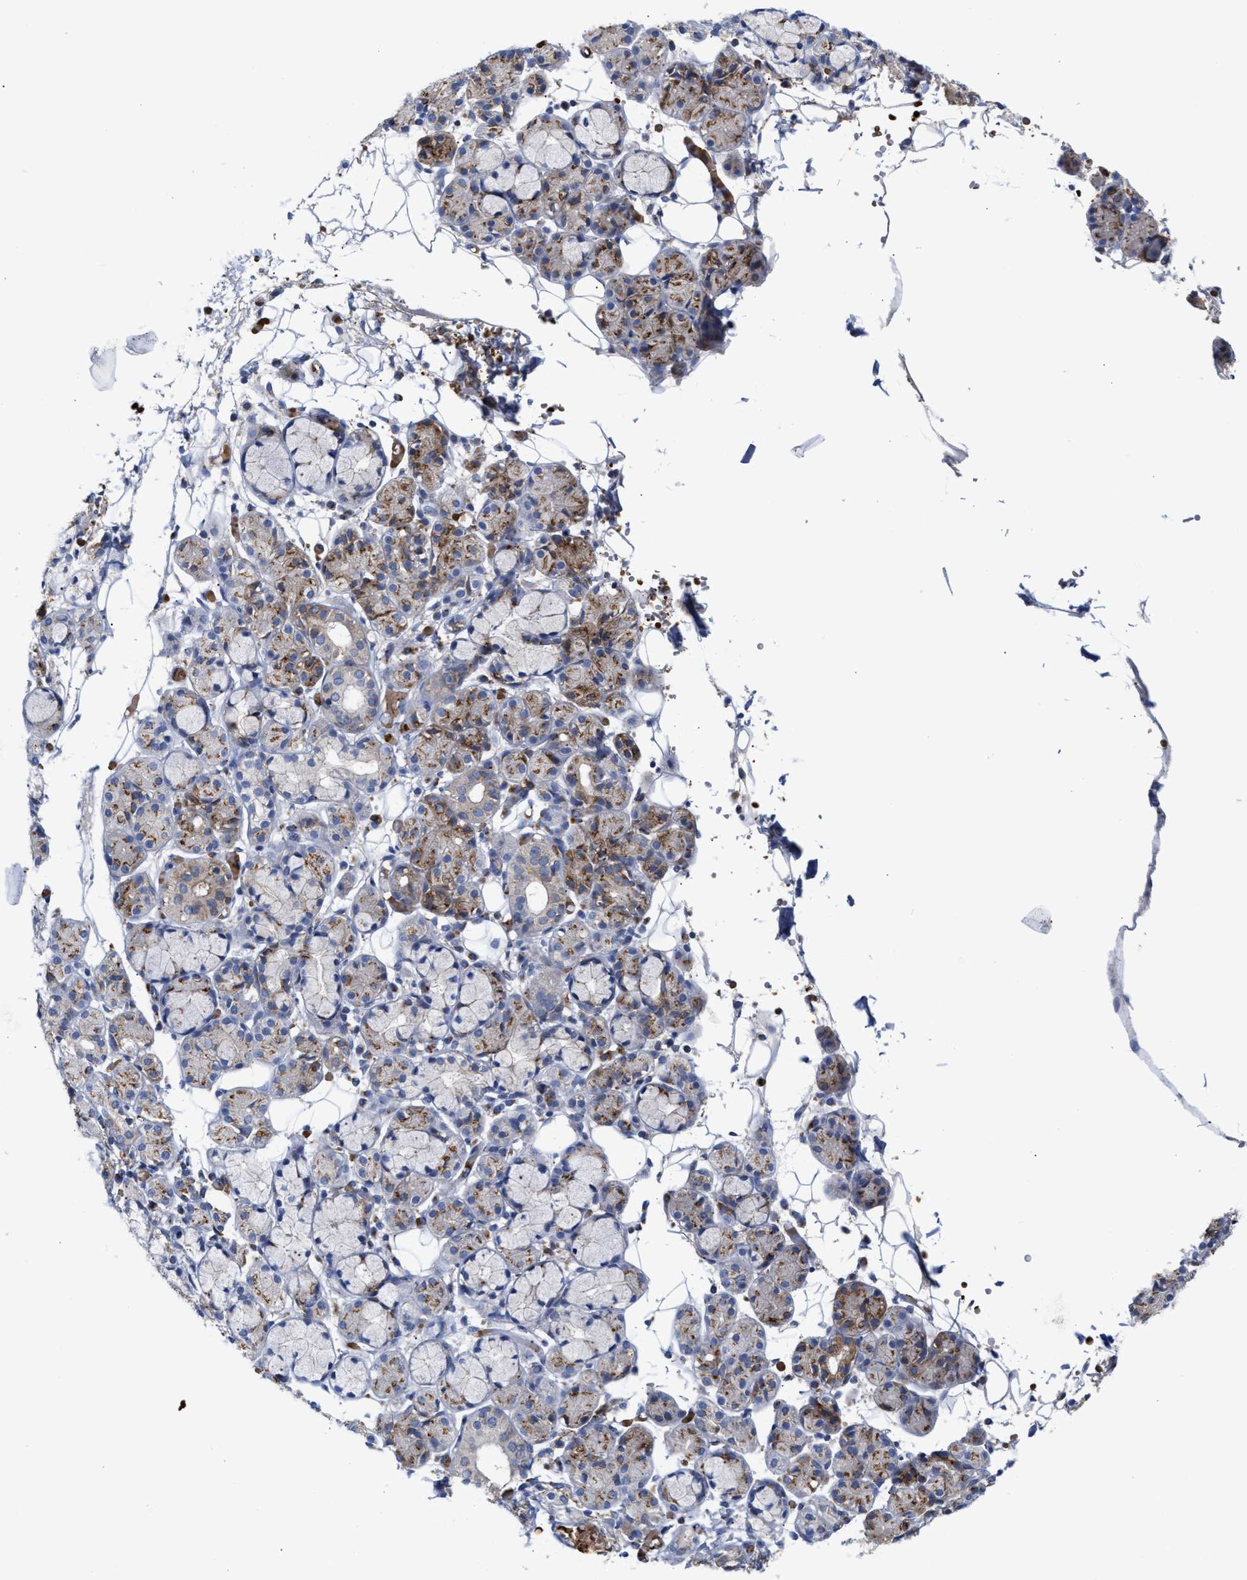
{"staining": {"intensity": "moderate", "quantity": "25%-75%", "location": "cytoplasmic/membranous"}, "tissue": "salivary gland", "cell_type": "Glandular cells", "image_type": "normal", "snomed": [{"axis": "morphology", "description": "Normal tissue, NOS"}, {"axis": "topography", "description": "Salivary gland"}], "caption": "Brown immunohistochemical staining in normal salivary gland shows moderate cytoplasmic/membranous expression in about 25%-75% of glandular cells.", "gene": "CCL2", "patient": {"sex": "male", "age": 63}}